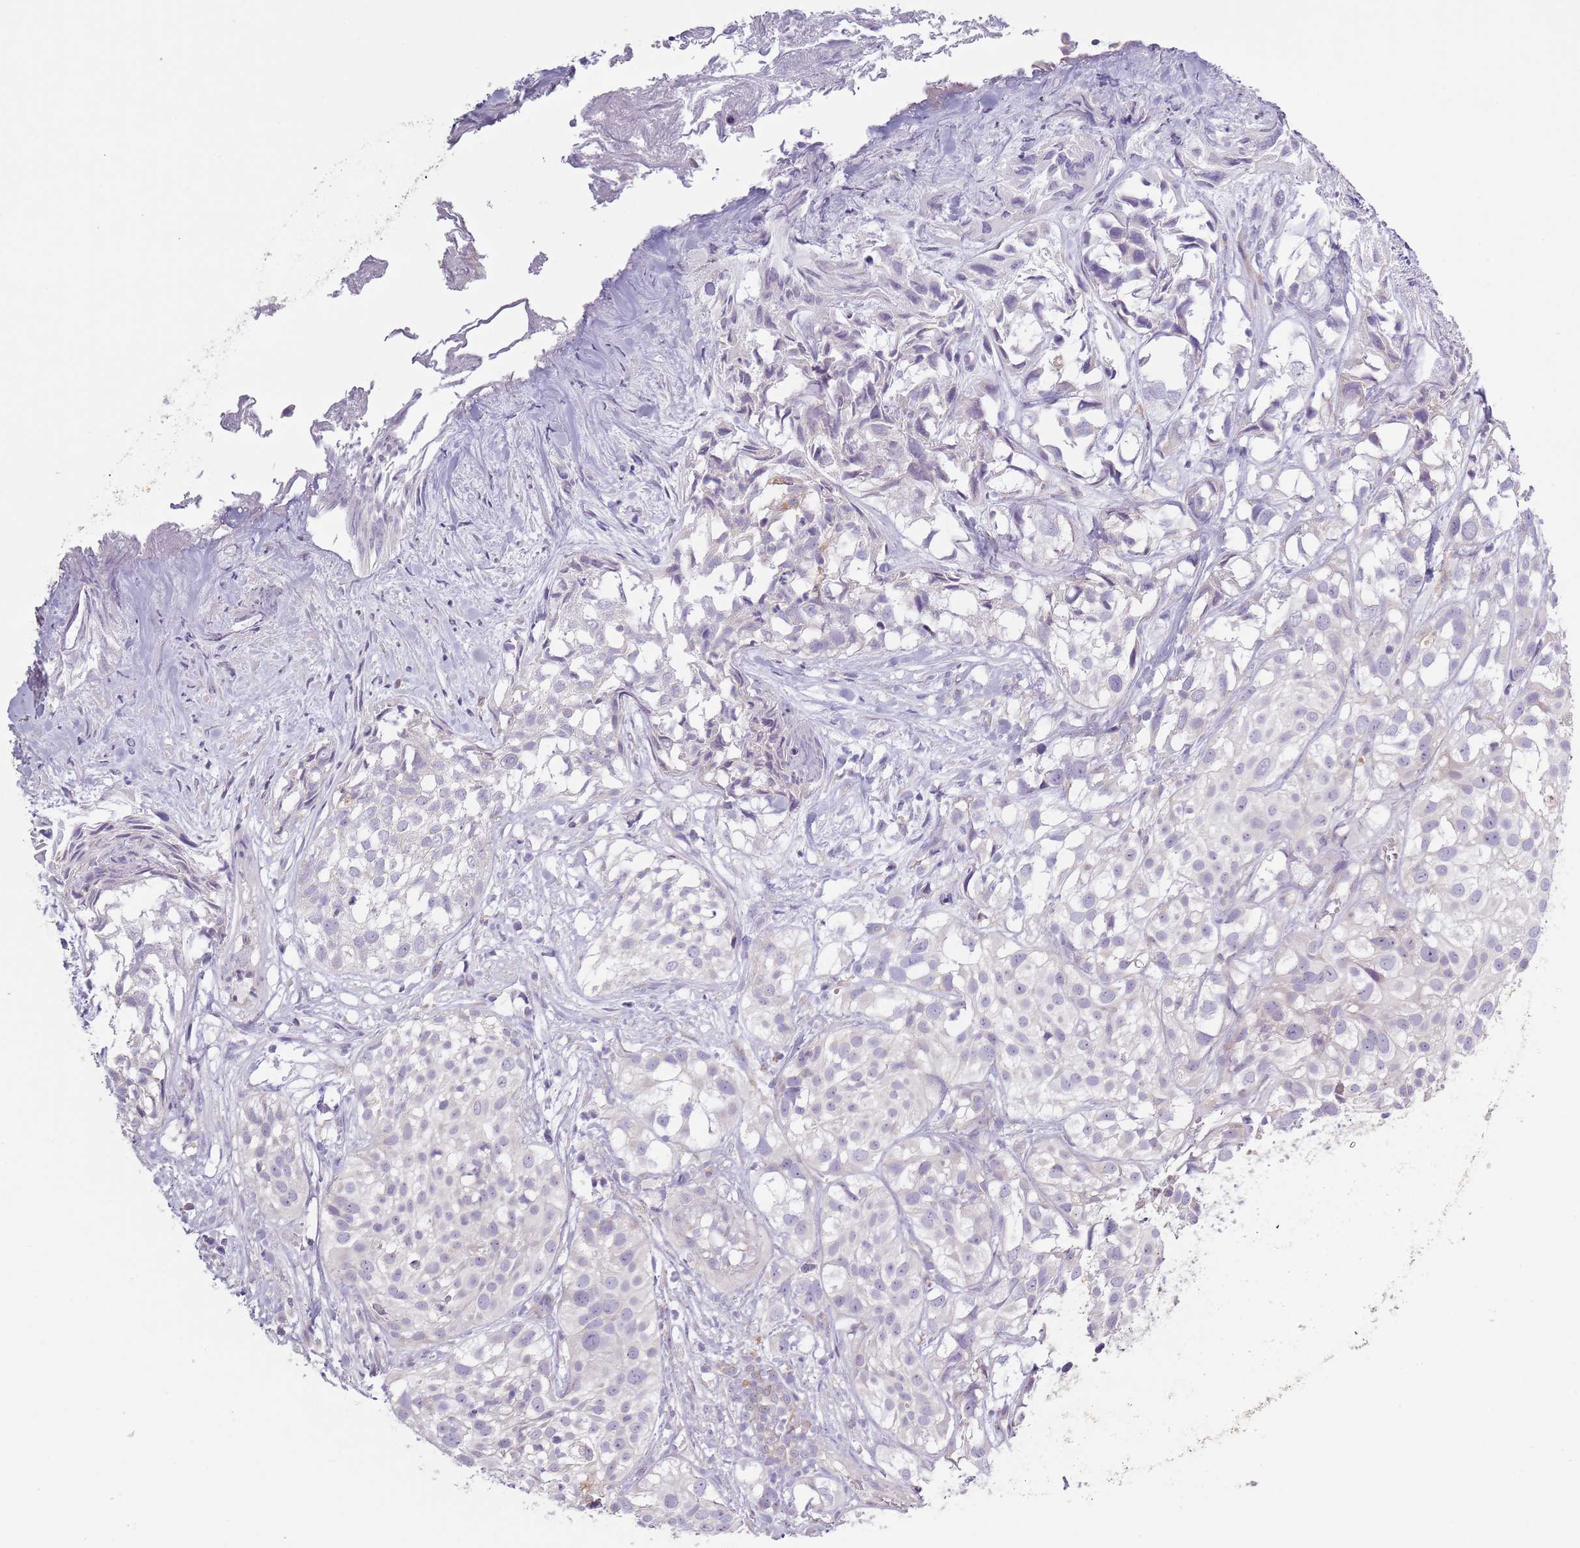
{"staining": {"intensity": "negative", "quantity": "none", "location": "none"}, "tissue": "urothelial cancer", "cell_type": "Tumor cells", "image_type": "cancer", "snomed": [{"axis": "morphology", "description": "Urothelial carcinoma, High grade"}, {"axis": "topography", "description": "Urinary bladder"}], "caption": "High power microscopy micrograph of an IHC micrograph of urothelial carcinoma (high-grade), revealing no significant staining in tumor cells.", "gene": "COQ5", "patient": {"sex": "male", "age": 56}}